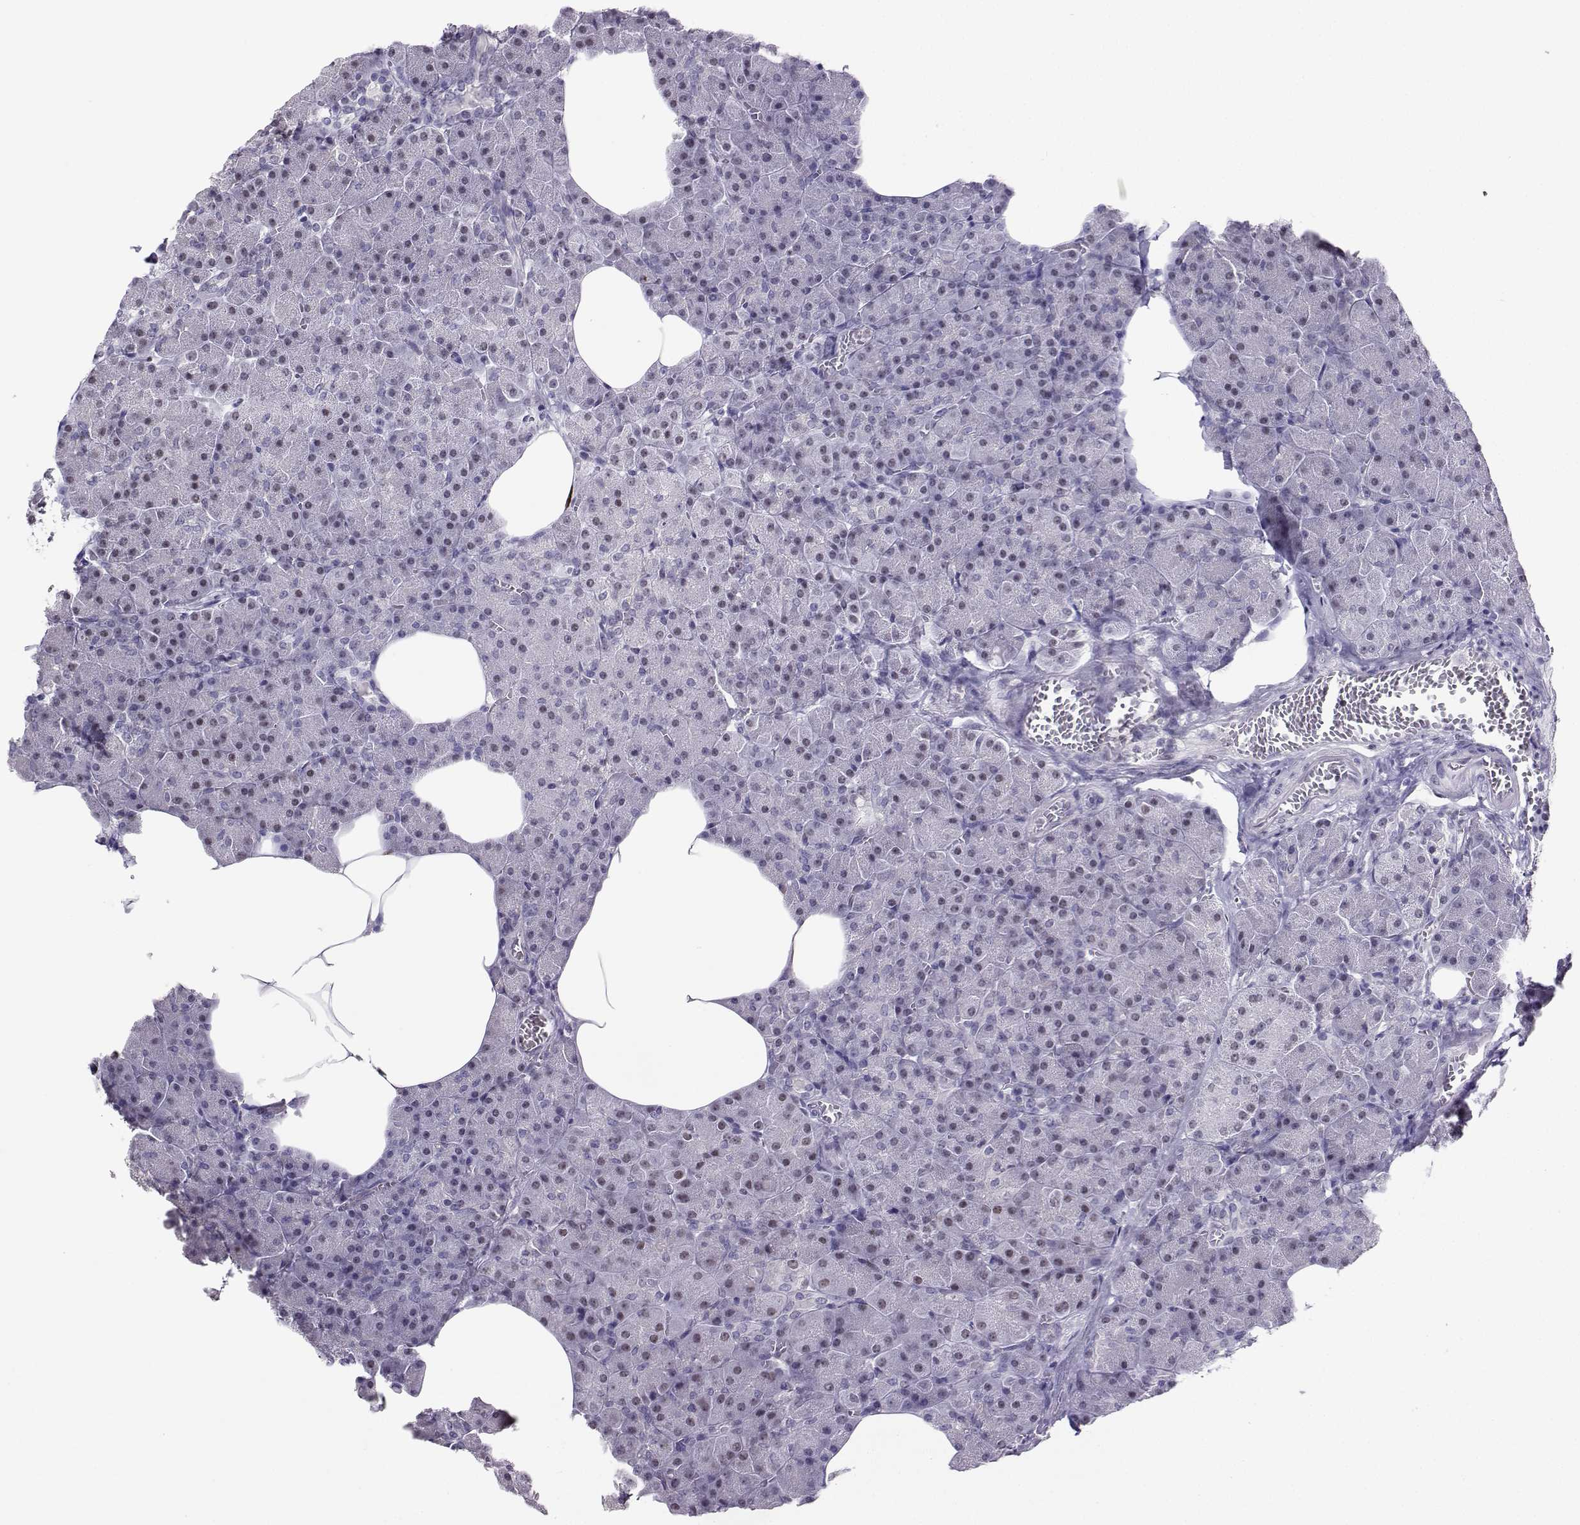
{"staining": {"intensity": "weak", "quantity": "<25%", "location": "nuclear"}, "tissue": "pancreas", "cell_type": "Exocrine glandular cells", "image_type": "normal", "snomed": [{"axis": "morphology", "description": "Normal tissue, NOS"}, {"axis": "topography", "description": "Pancreas"}], "caption": "This is a micrograph of immunohistochemistry staining of benign pancreas, which shows no expression in exocrine glandular cells. (Stains: DAB (3,3'-diaminobenzidine) immunohistochemistry (IHC) with hematoxylin counter stain, Microscopy: brightfield microscopy at high magnification).", "gene": "TEDC2", "patient": {"sex": "female", "age": 45}}